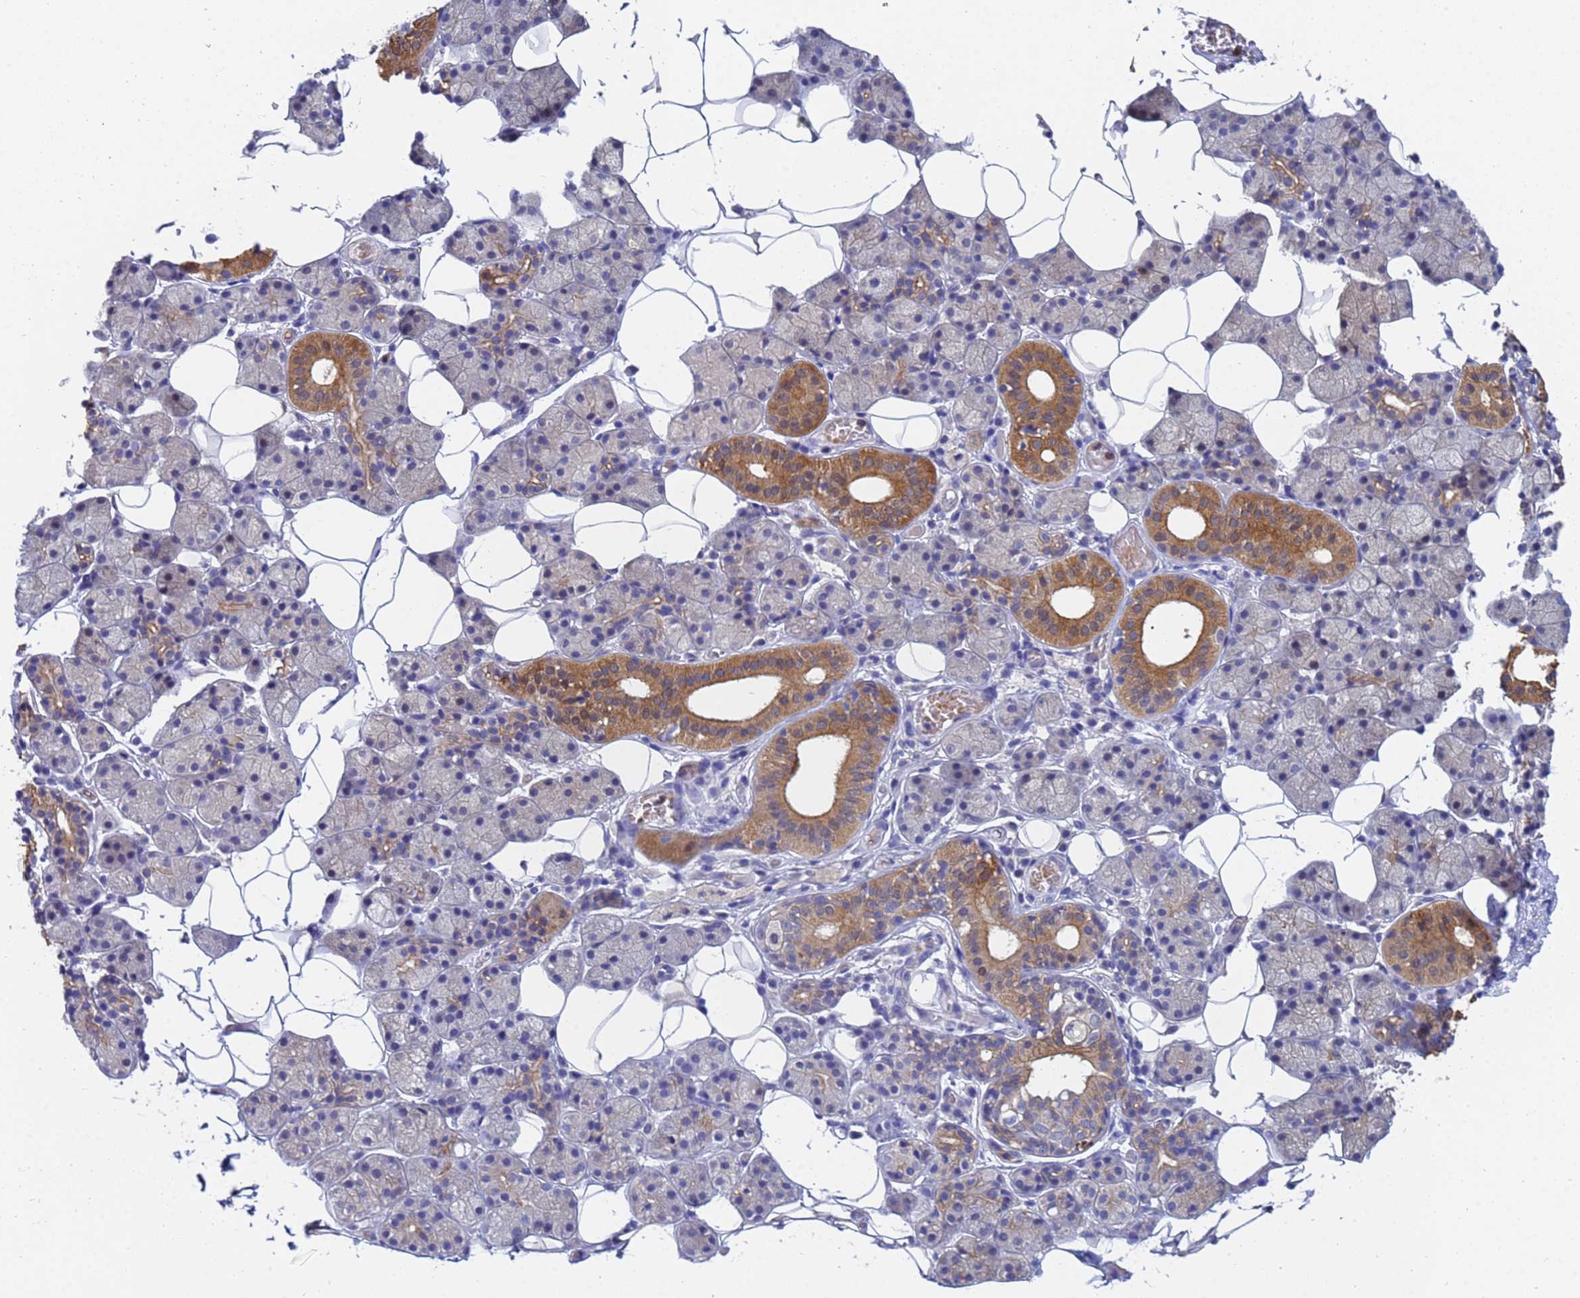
{"staining": {"intensity": "strong", "quantity": "<25%", "location": "cytoplasmic/membranous"}, "tissue": "salivary gland", "cell_type": "Glandular cells", "image_type": "normal", "snomed": [{"axis": "morphology", "description": "Normal tissue, NOS"}, {"axis": "topography", "description": "Salivary gland"}], "caption": "Immunohistochemistry of benign human salivary gland exhibits medium levels of strong cytoplasmic/membranous expression in about <25% of glandular cells.", "gene": "TTLL11", "patient": {"sex": "female", "age": 33}}